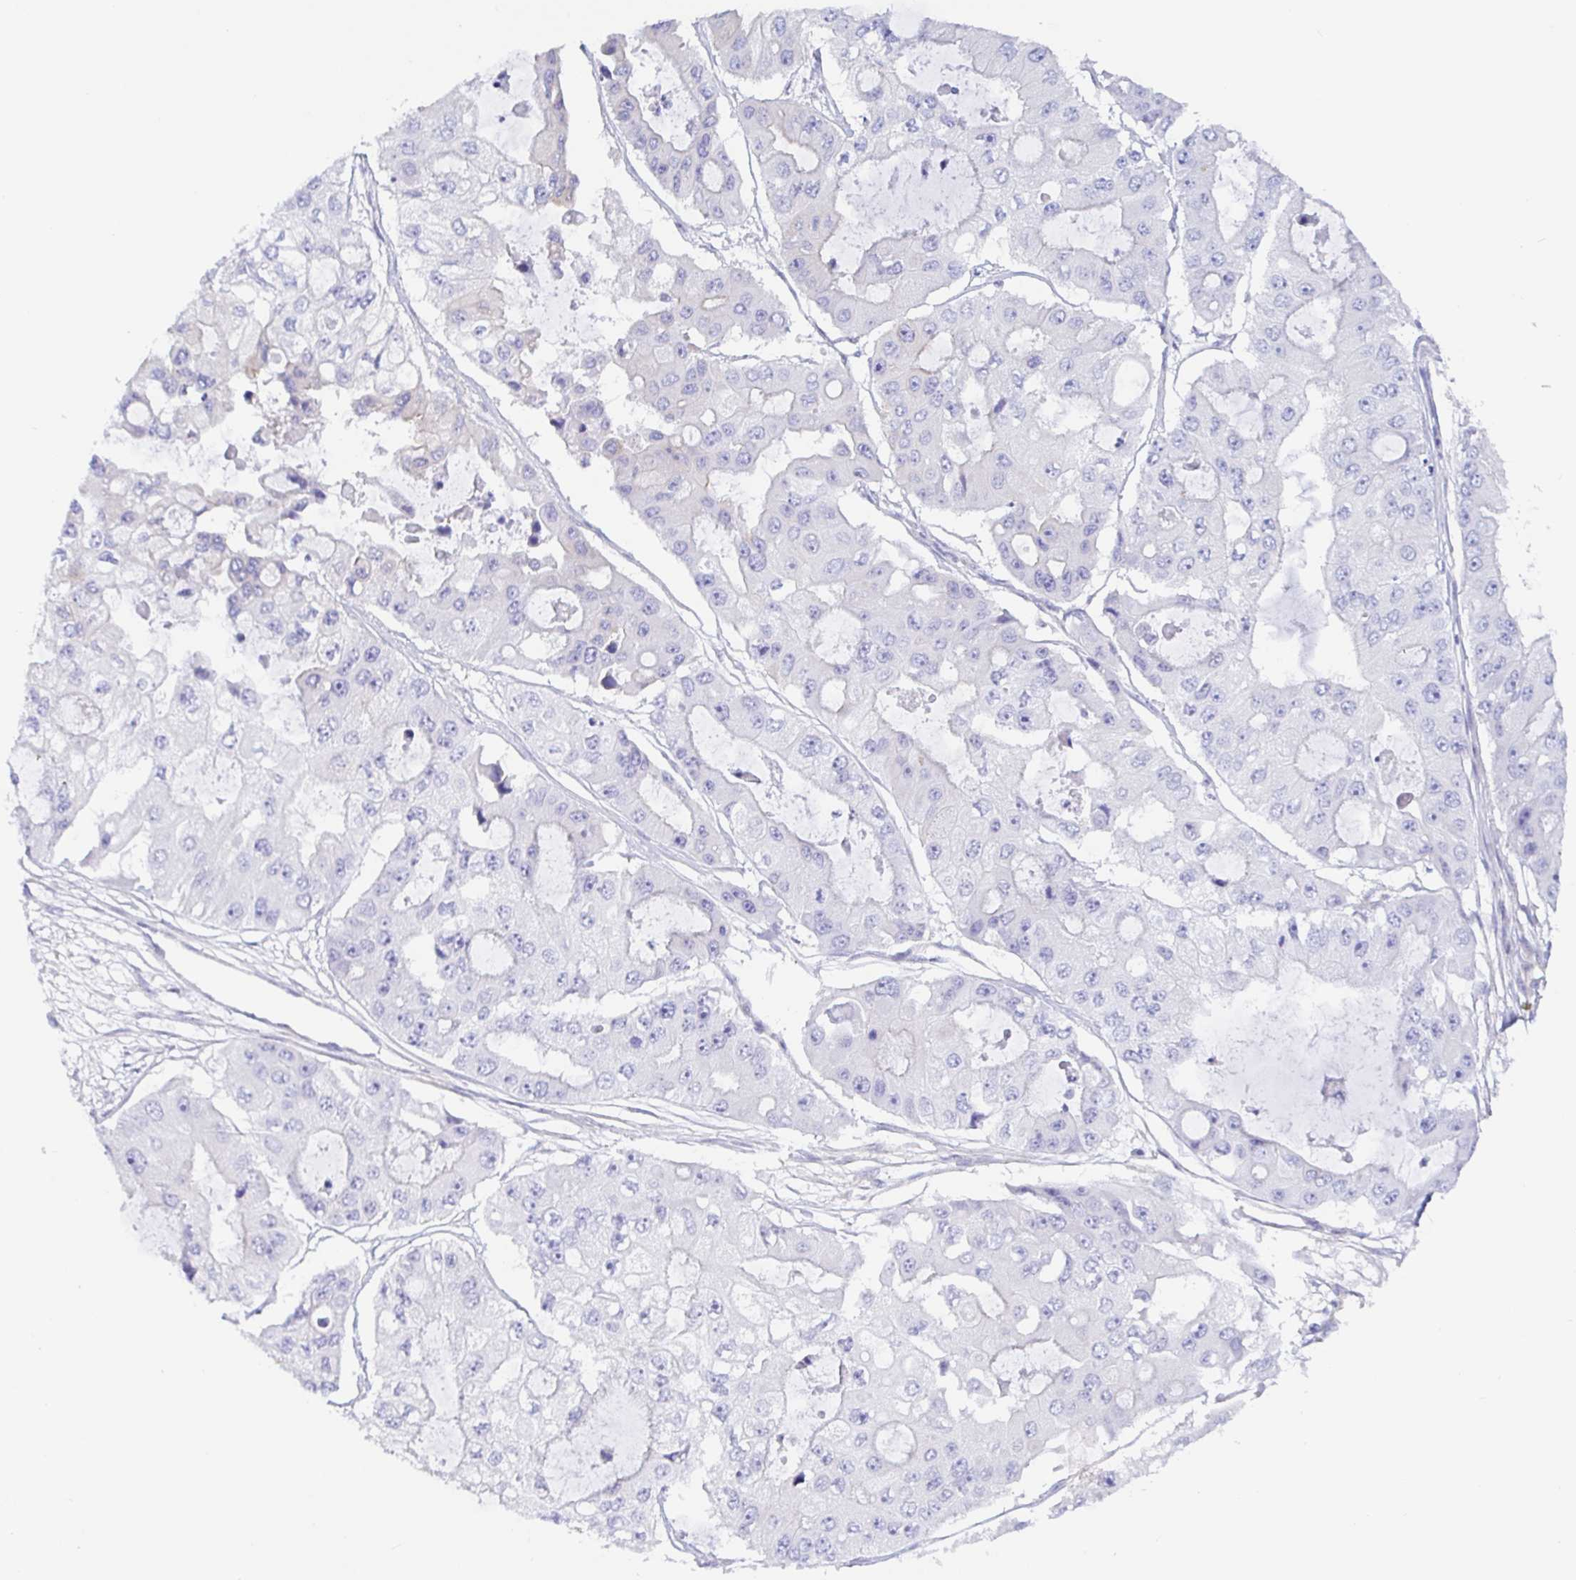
{"staining": {"intensity": "negative", "quantity": "none", "location": "none"}, "tissue": "ovarian cancer", "cell_type": "Tumor cells", "image_type": "cancer", "snomed": [{"axis": "morphology", "description": "Cystadenocarcinoma, serous, NOS"}, {"axis": "topography", "description": "Ovary"}], "caption": "Protein analysis of ovarian serous cystadenocarcinoma displays no significant staining in tumor cells. (DAB immunohistochemistry (IHC) with hematoxylin counter stain).", "gene": "ARL4D", "patient": {"sex": "female", "age": 56}}